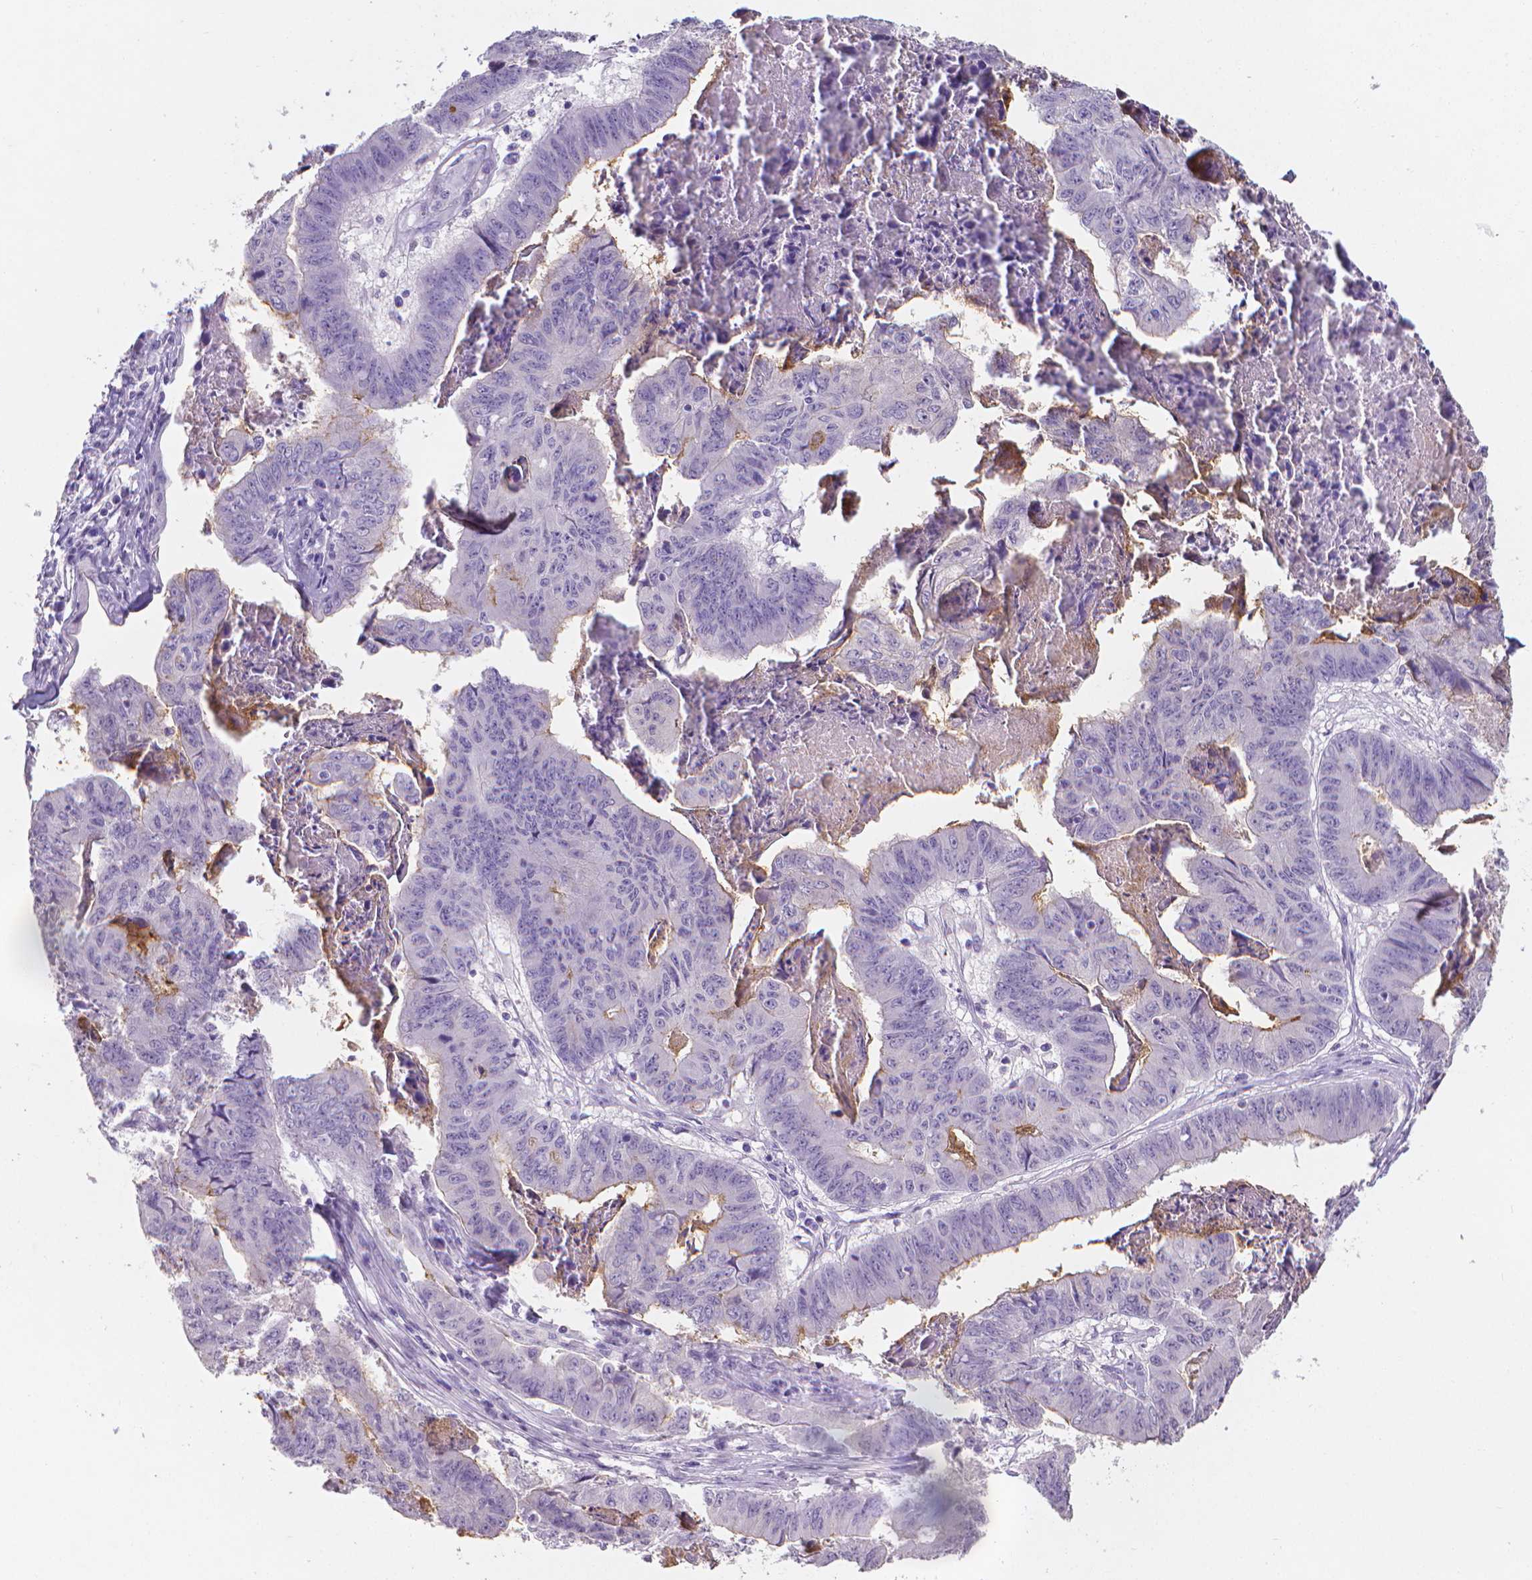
{"staining": {"intensity": "negative", "quantity": "none", "location": "none"}, "tissue": "stomach cancer", "cell_type": "Tumor cells", "image_type": "cancer", "snomed": [{"axis": "morphology", "description": "Adenocarcinoma, NOS"}, {"axis": "topography", "description": "Stomach, lower"}], "caption": "DAB (3,3'-diaminobenzidine) immunohistochemical staining of human stomach adenocarcinoma shows no significant staining in tumor cells.", "gene": "XPNPEP2", "patient": {"sex": "male", "age": 77}}